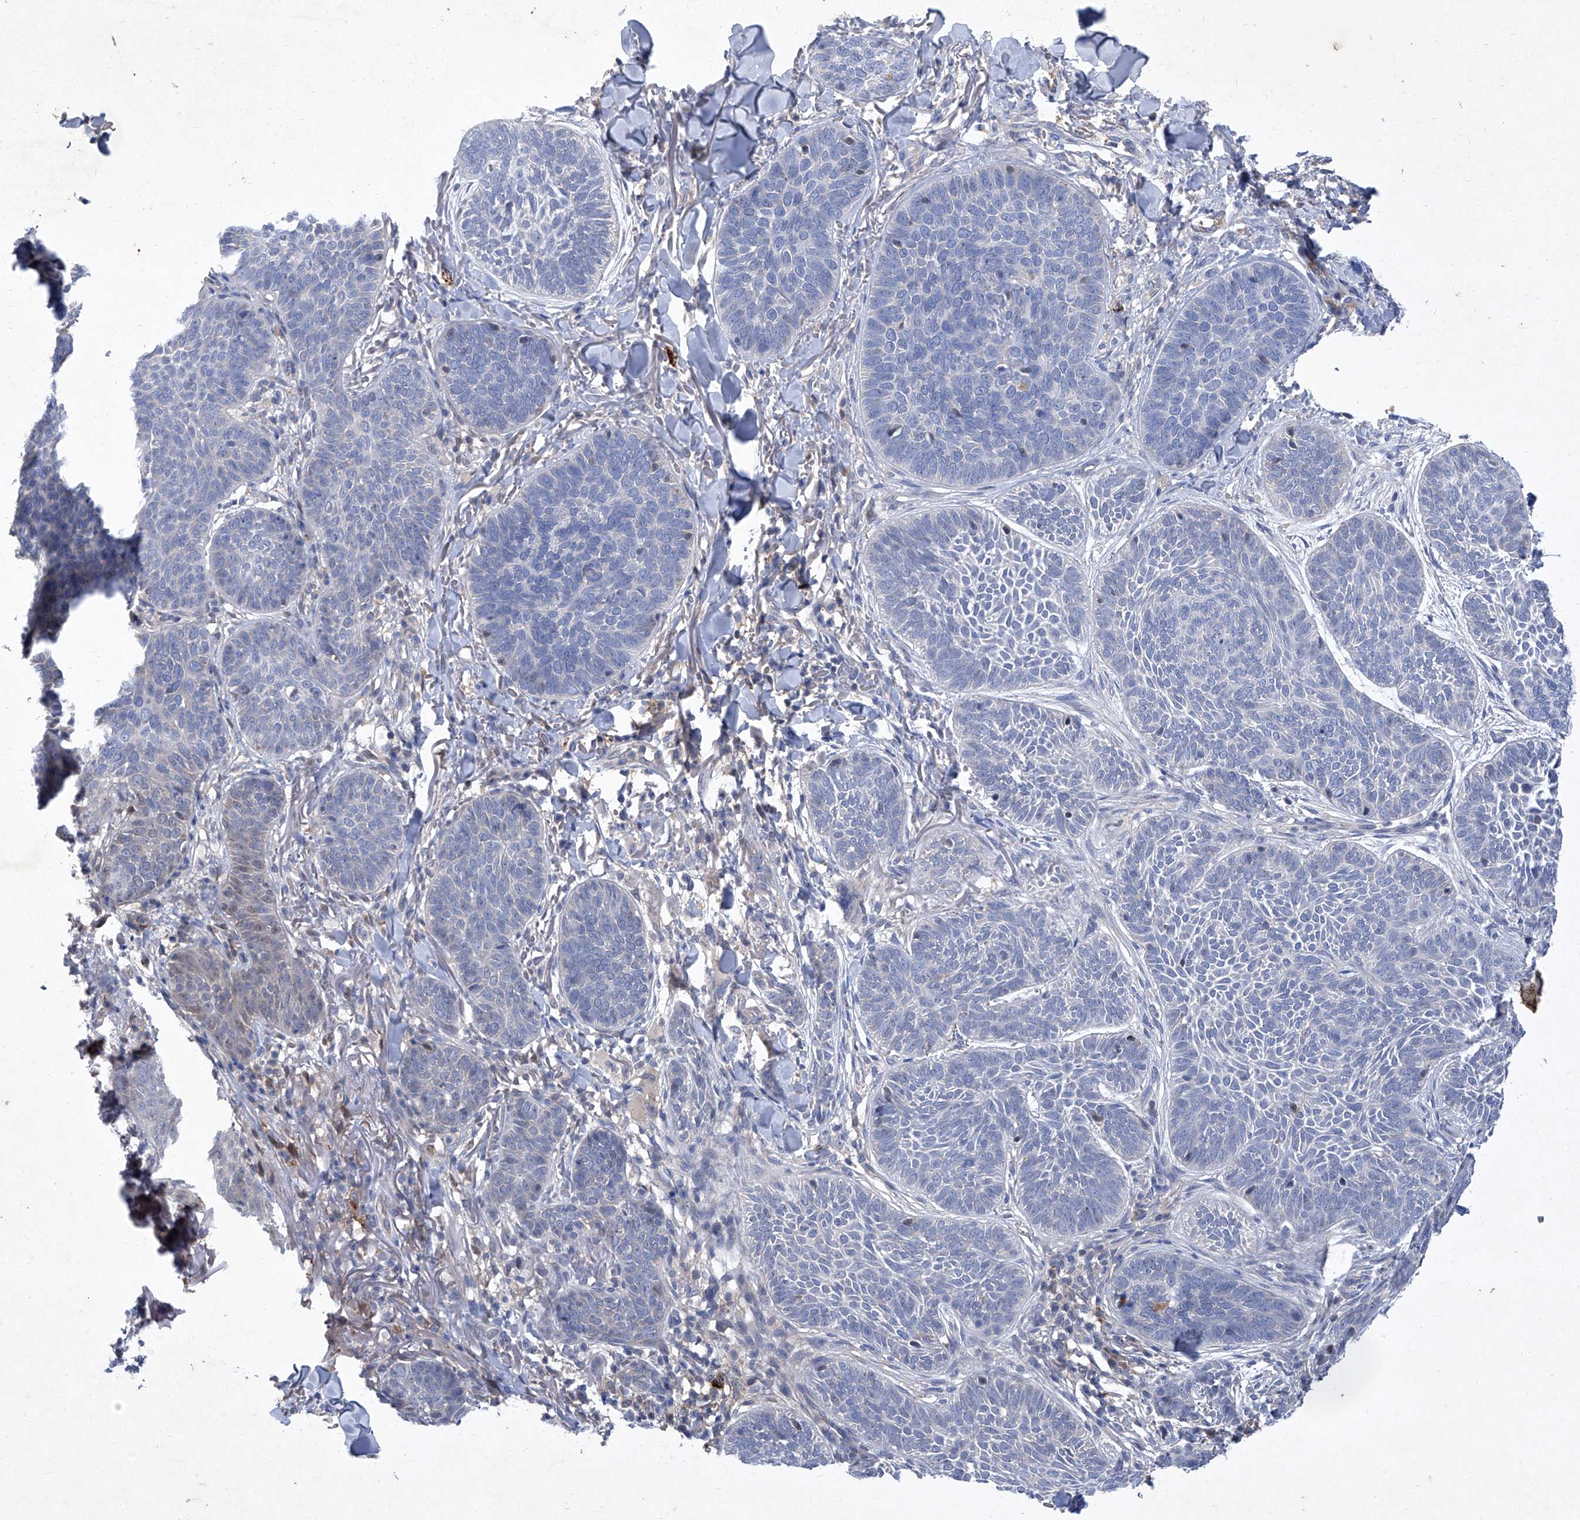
{"staining": {"intensity": "negative", "quantity": "none", "location": "none"}, "tissue": "skin cancer", "cell_type": "Tumor cells", "image_type": "cancer", "snomed": [{"axis": "morphology", "description": "Basal cell carcinoma"}, {"axis": "topography", "description": "Skin"}], "caption": "The histopathology image shows no significant expression in tumor cells of skin cancer (basal cell carcinoma).", "gene": "SBK2", "patient": {"sex": "male", "age": 85}}